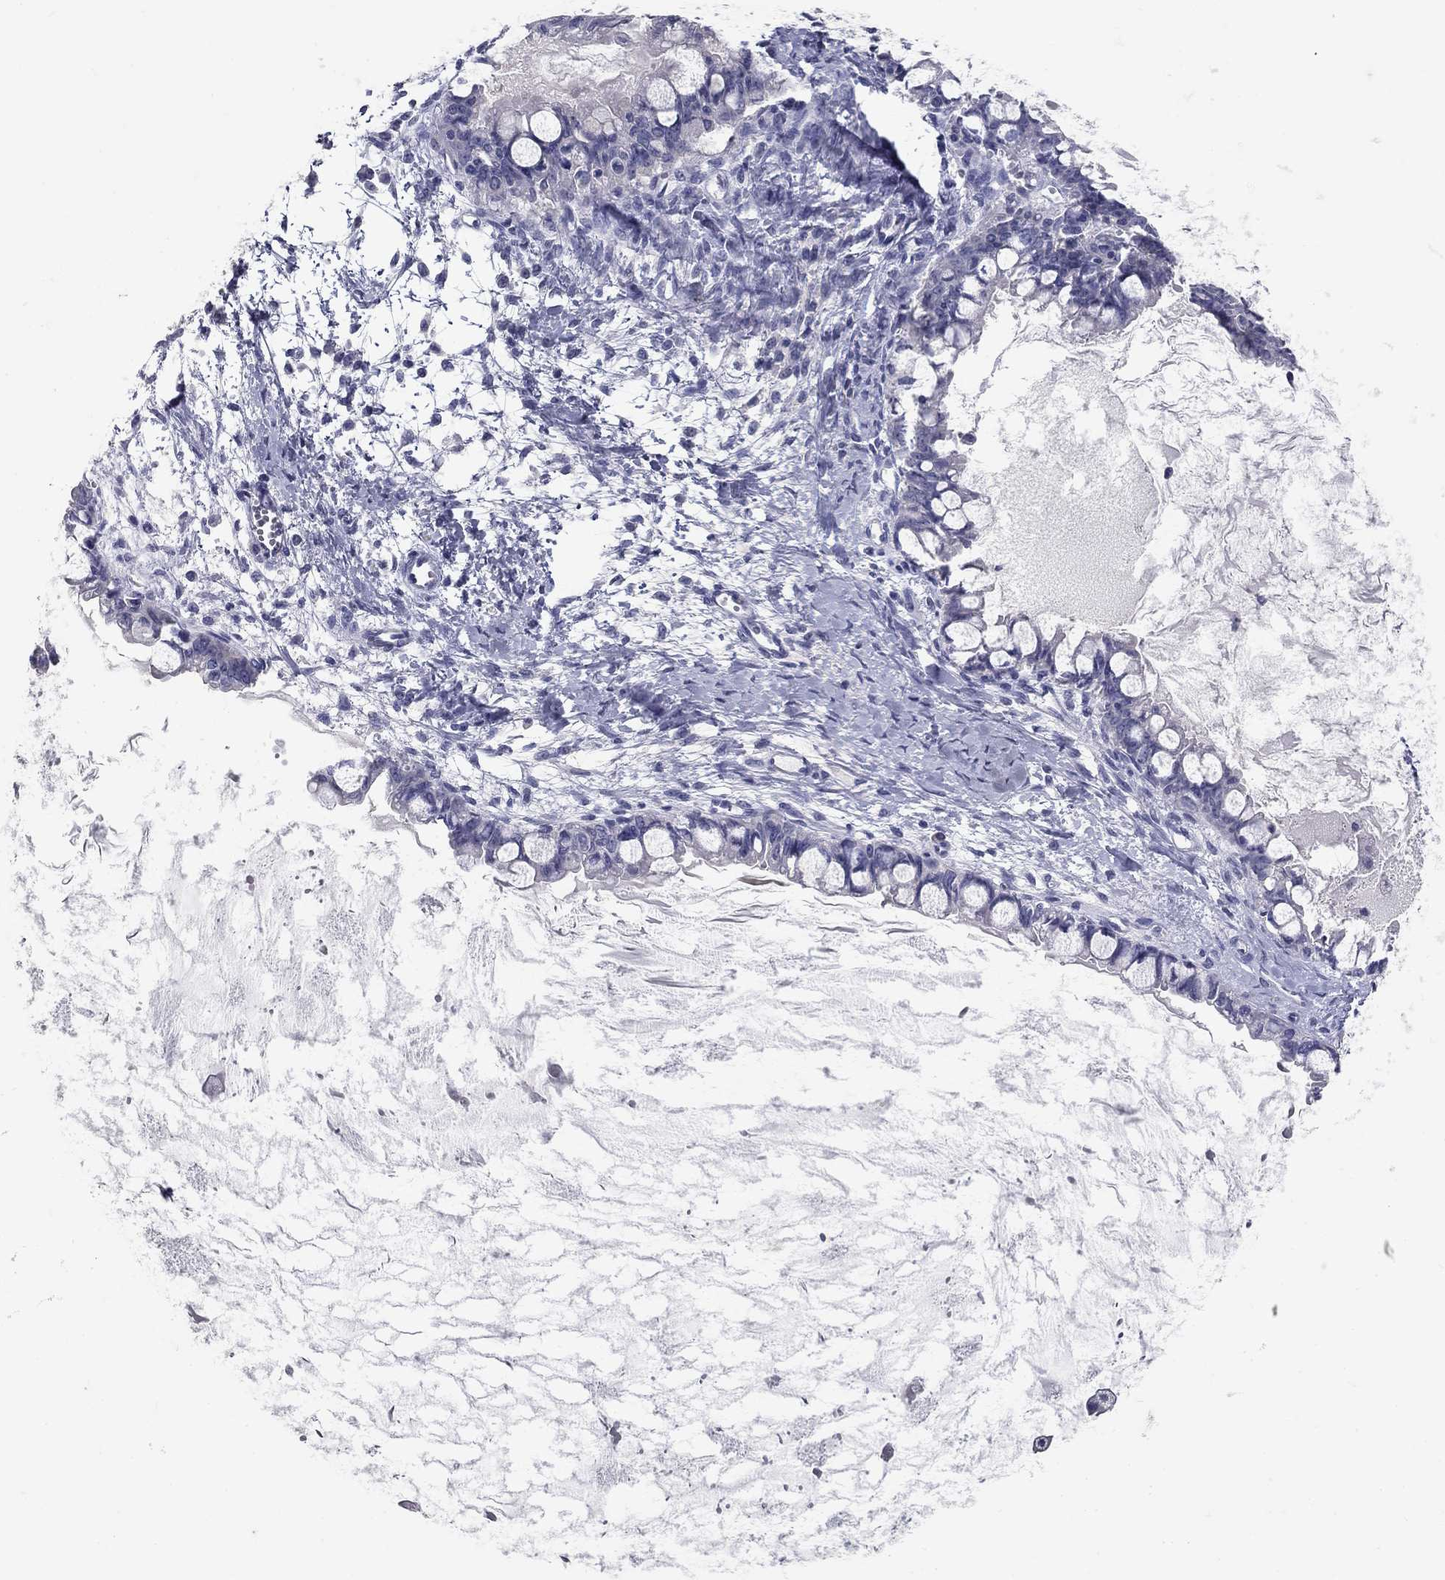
{"staining": {"intensity": "negative", "quantity": "none", "location": "none"}, "tissue": "ovarian cancer", "cell_type": "Tumor cells", "image_type": "cancer", "snomed": [{"axis": "morphology", "description": "Cystadenocarcinoma, mucinous, NOS"}, {"axis": "topography", "description": "Ovary"}], "caption": "IHC micrograph of neoplastic tissue: human ovarian cancer (mucinous cystadenocarcinoma) stained with DAB demonstrates no significant protein positivity in tumor cells. (Brightfield microscopy of DAB (3,3'-diaminobenzidine) IHC at high magnification).", "gene": "POMC", "patient": {"sex": "female", "age": 63}}